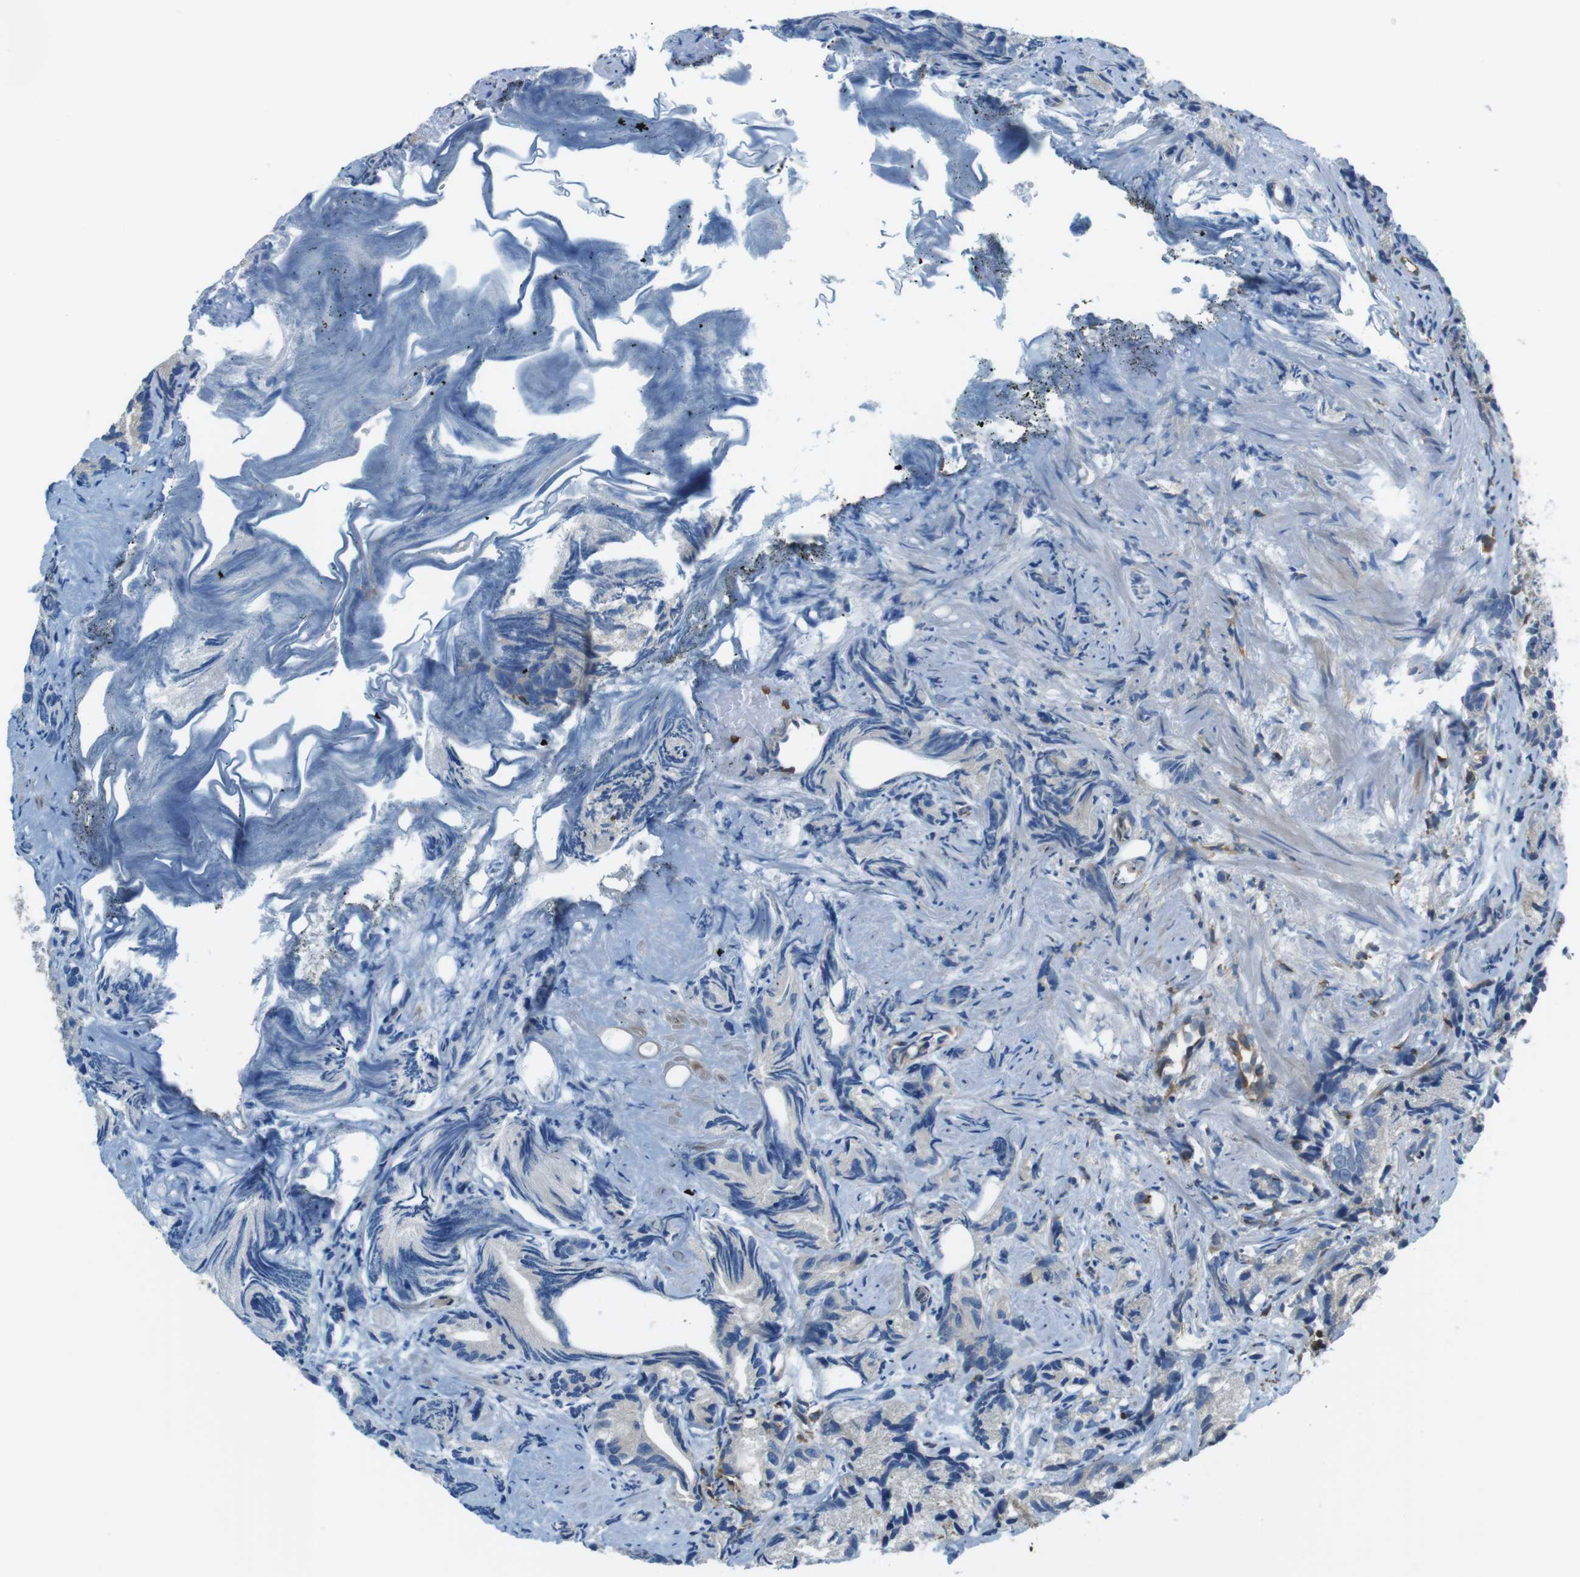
{"staining": {"intensity": "weak", "quantity": "<25%", "location": "cytoplasmic/membranous"}, "tissue": "prostate cancer", "cell_type": "Tumor cells", "image_type": "cancer", "snomed": [{"axis": "morphology", "description": "Adenocarcinoma, Low grade"}, {"axis": "topography", "description": "Prostate"}], "caption": "Prostate adenocarcinoma (low-grade) was stained to show a protein in brown. There is no significant staining in tumor cells.", "gene": "TES", "patient": {"sex": "male", "age": 89}}